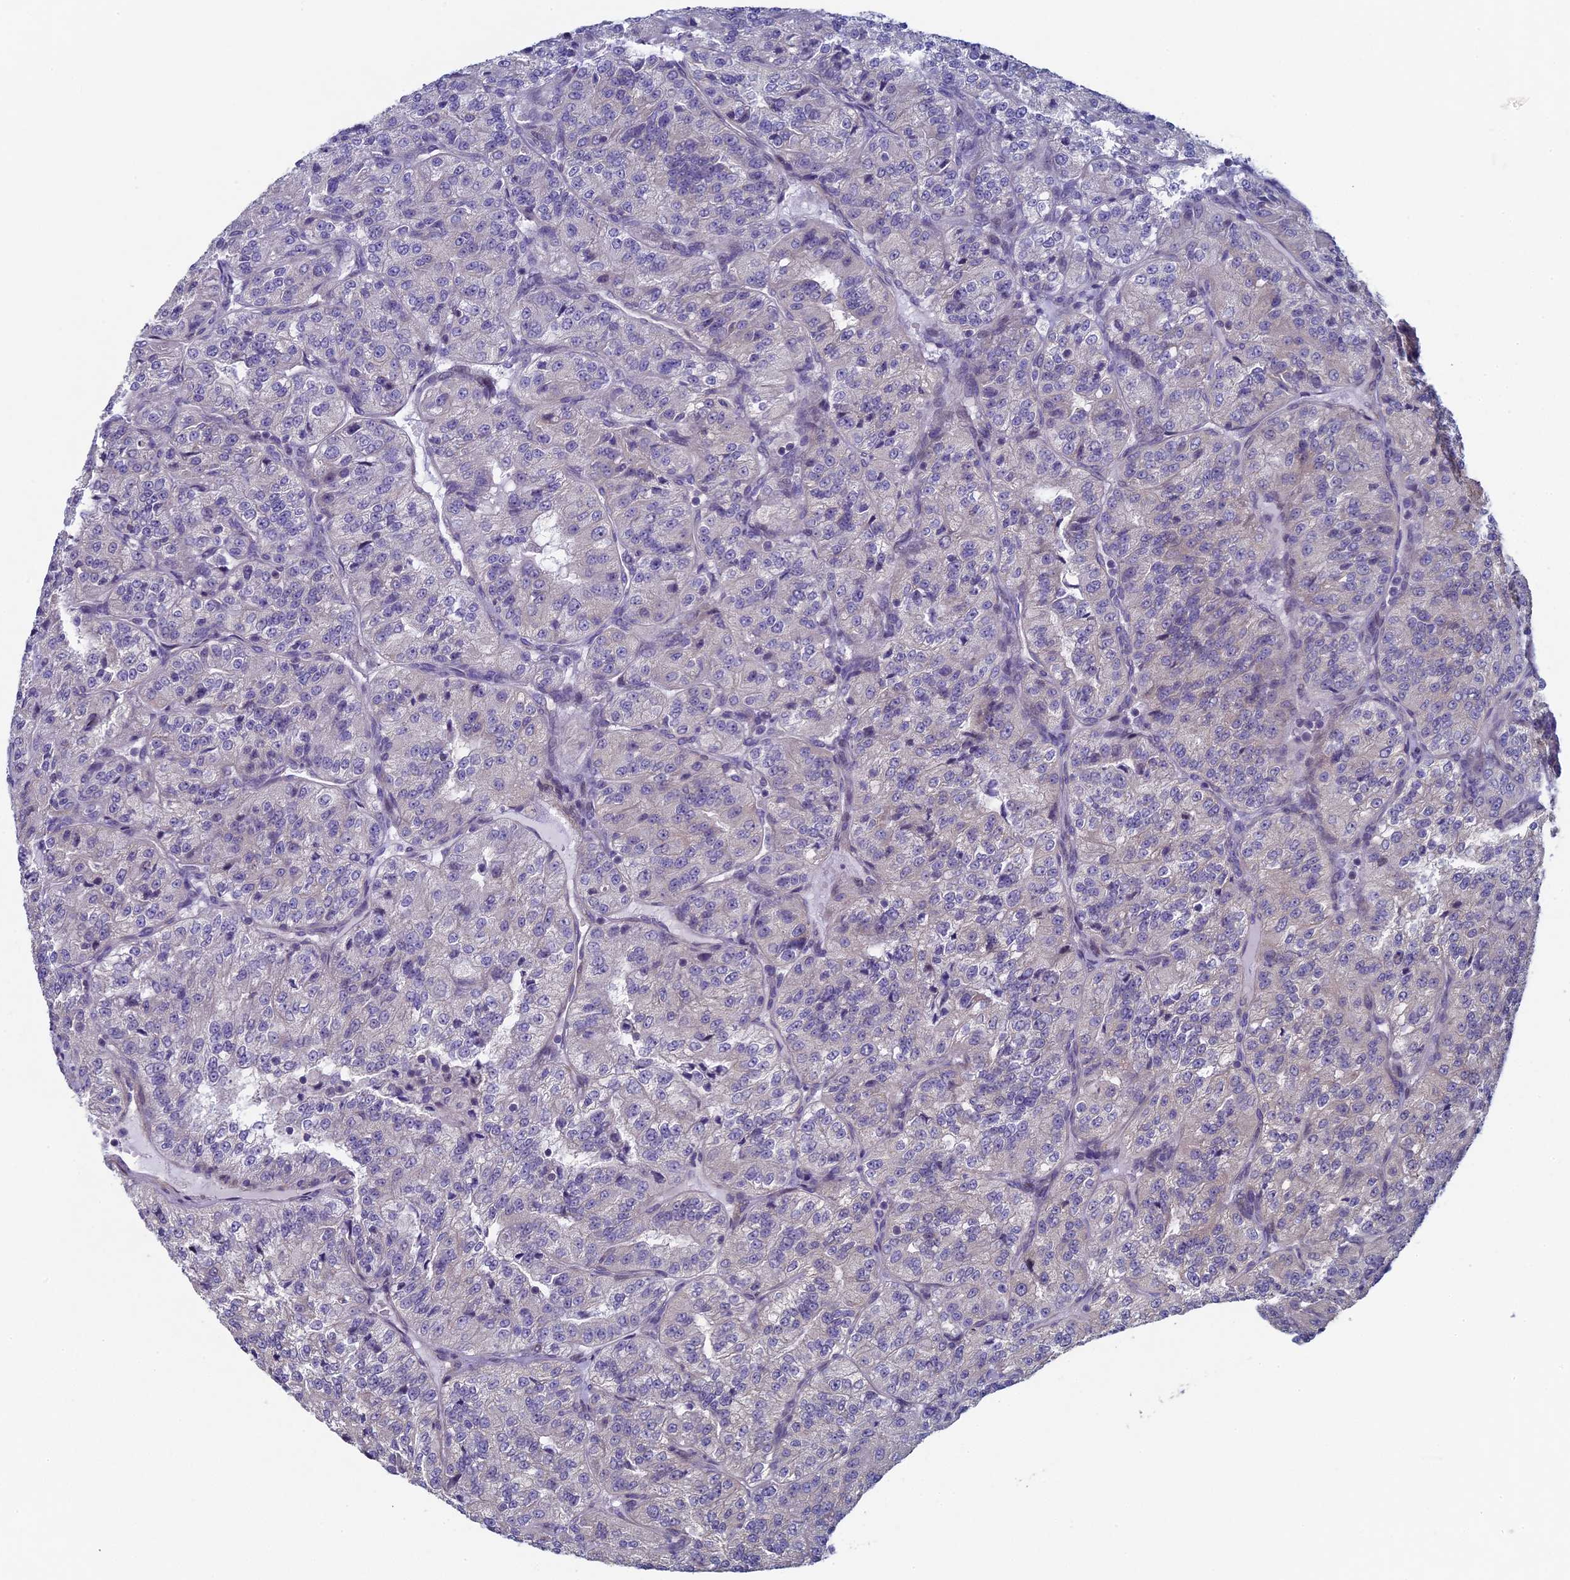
{"staining": {"intensity": "negative", "quantity": "none", "location": "none"}, "tissue": "renal cancer", "cell_type": "Tumor cells", "image_type": "cancer", "snomed": [{"axis": "morphology", "description": "Adenocarcinoma, NOS"}, {"axis": "topography", "description": "Kidney"}], "caption": "A micrograph of human renal cancer (adenocarcinoma) is negative for staining in tumor cells.", "gene": "DIXDC1", "patient": {"sex": "female", "age": 63}}